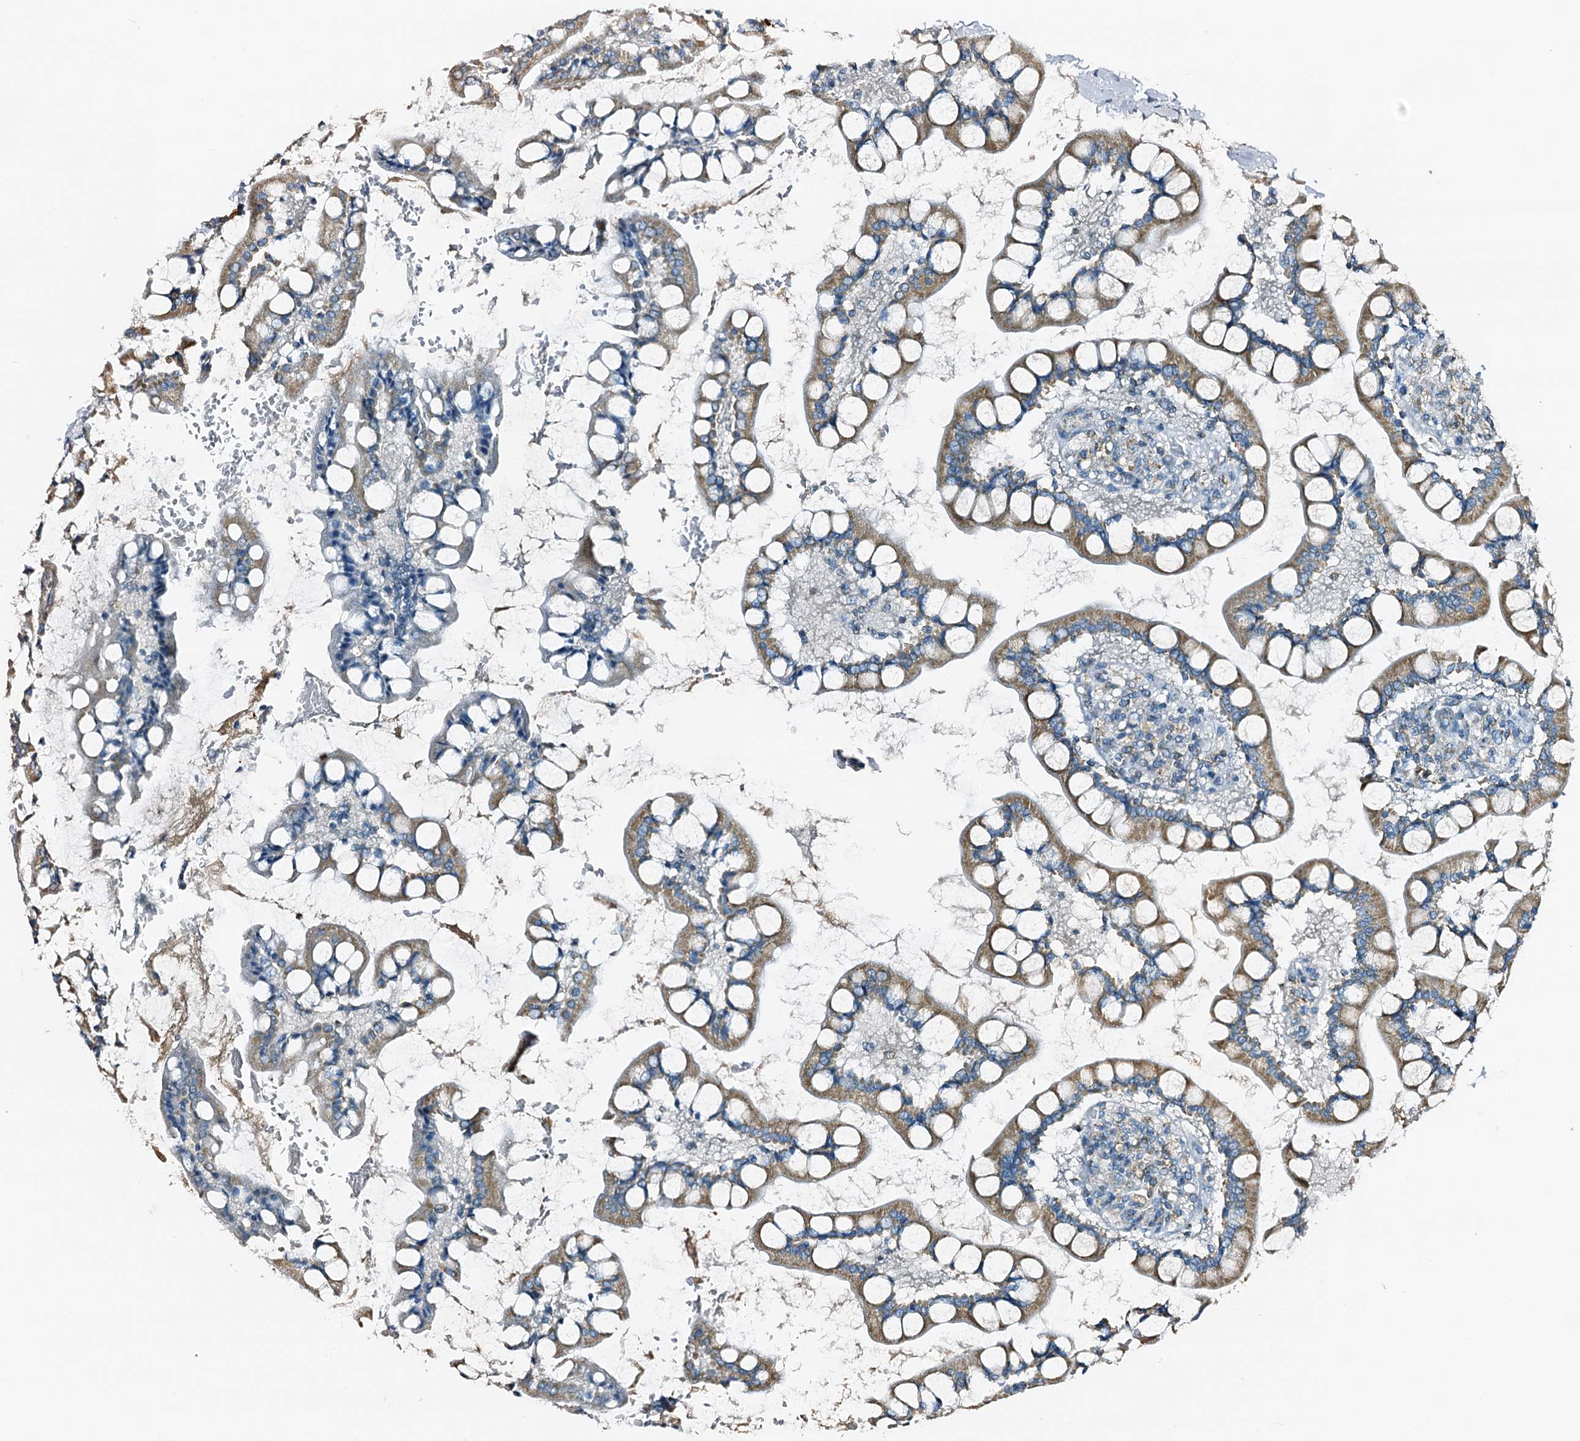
{"staining": {"intensity": "strong", "quantity": ">75%", "location": "cytoplasmic/membranous"}, "tissue": "small intestine", "cell_type": "Glandular cells", "image_type": "normal", "snomed": [{"axis": "morphology", "description": "Normal tissue, NOS"}, {"axis": "topography", "description": "Small intestine"}], "caption": "Immunohistochemistry (IHC) micrograph of unremarkable small intestine stained for a protein (brown), which exhibits high levels of strong cytoplasmic/membranous expression in about >75% of glandular cells.", "gene": "POC1A", "patient": {"sex": "male", "age": 52}}